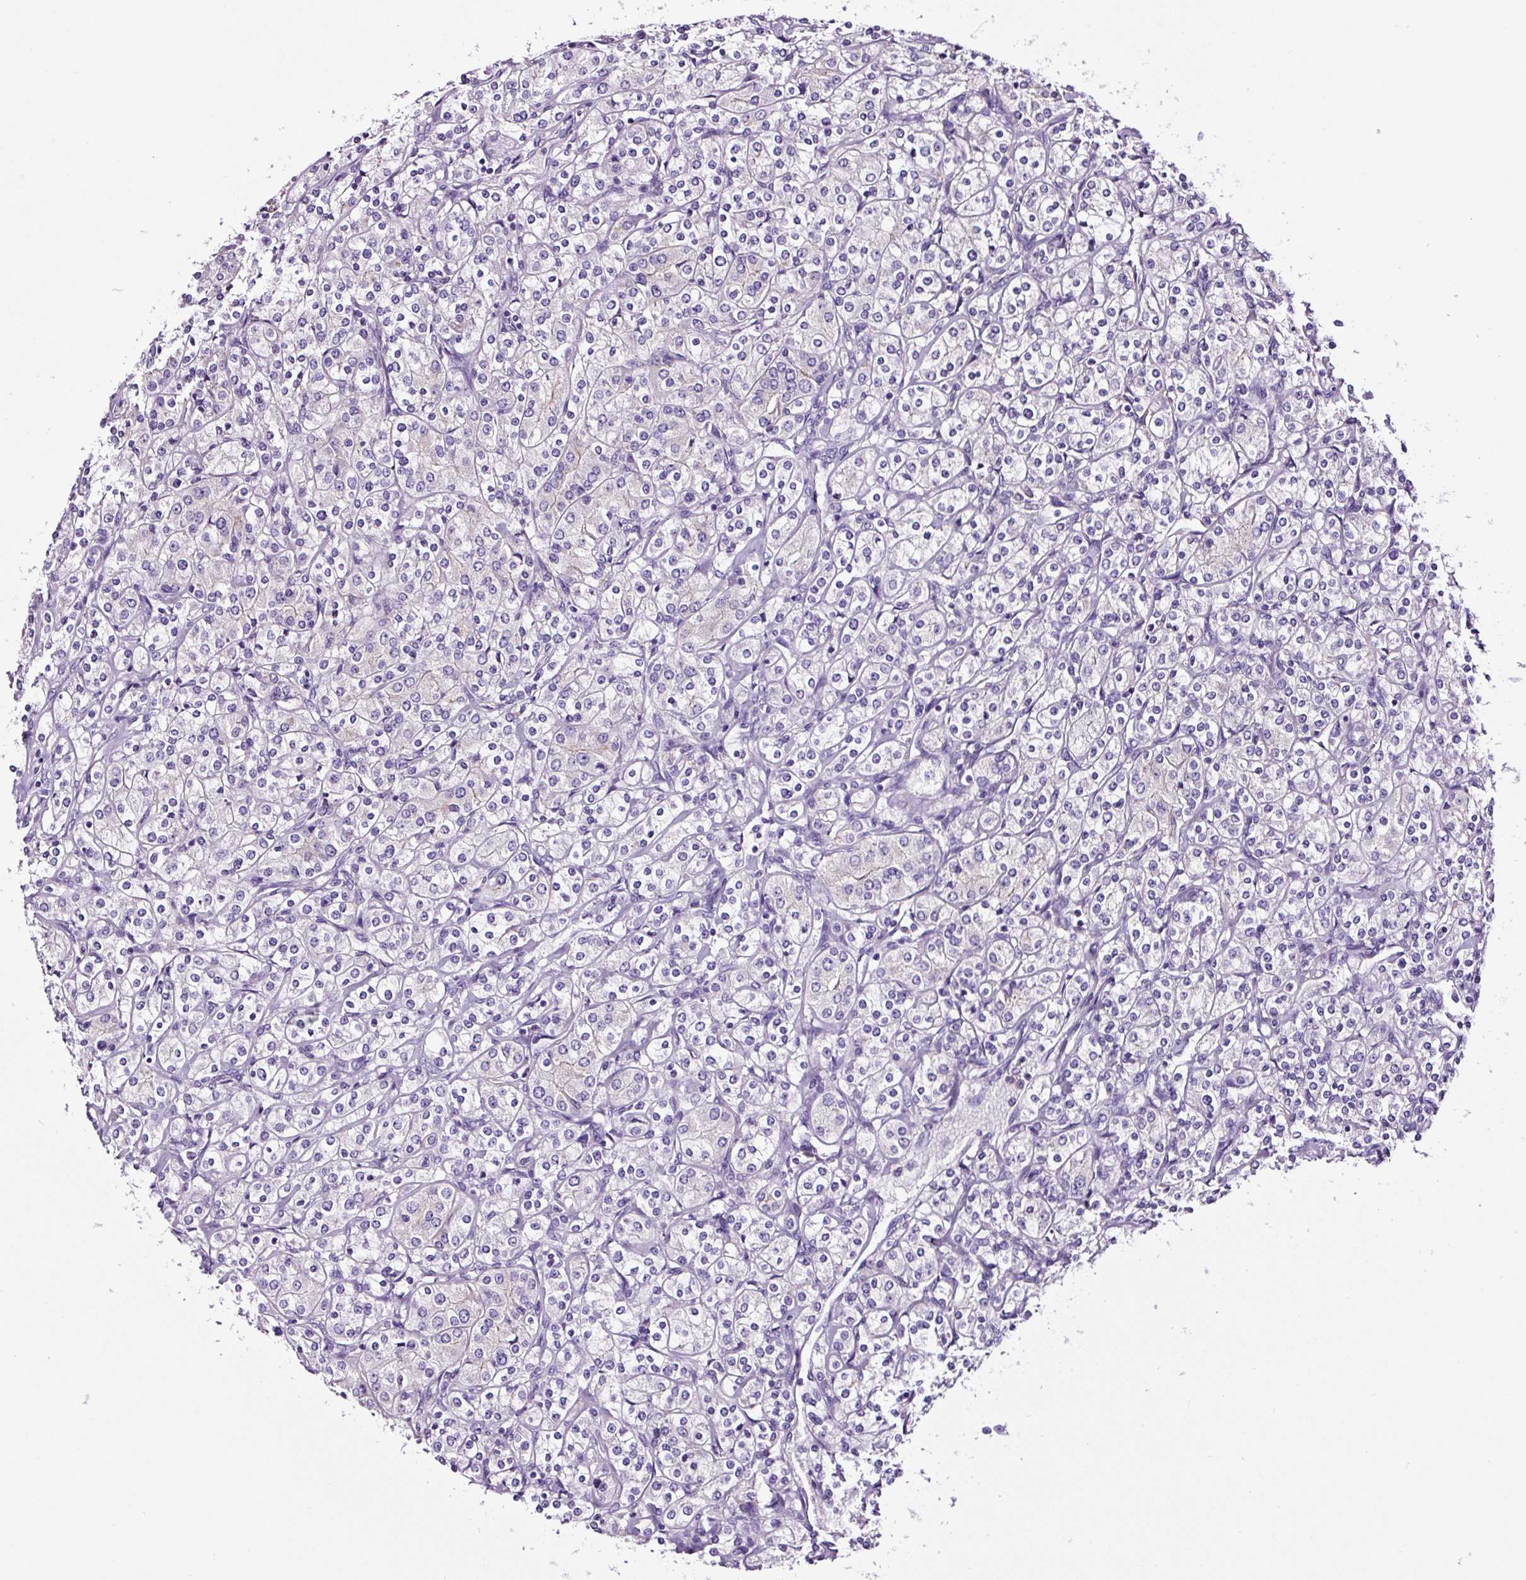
{"staining": {"intensity": "negative", "quantity": "none", "location": "none"}, "tissue": "renal cancer", "cell_type": "Tumor cells", "image_type": "cancer", "snomed": [{"axis": "morphology", "description": "Adenocarcinoma, NOS"}, {"axis": "topography", "description": "Kidney"}], "caption": "Renal adenocarcinoma was stained to show a protein in brown. There is no significant expression in tumor cells. (DAB (3,3'-diaminobenzidine) immunohistochemistry (IHC) with hematoxylin counter stain).", "gene": "FBXL7", "patient": {"sex": "male", "age": 77}}